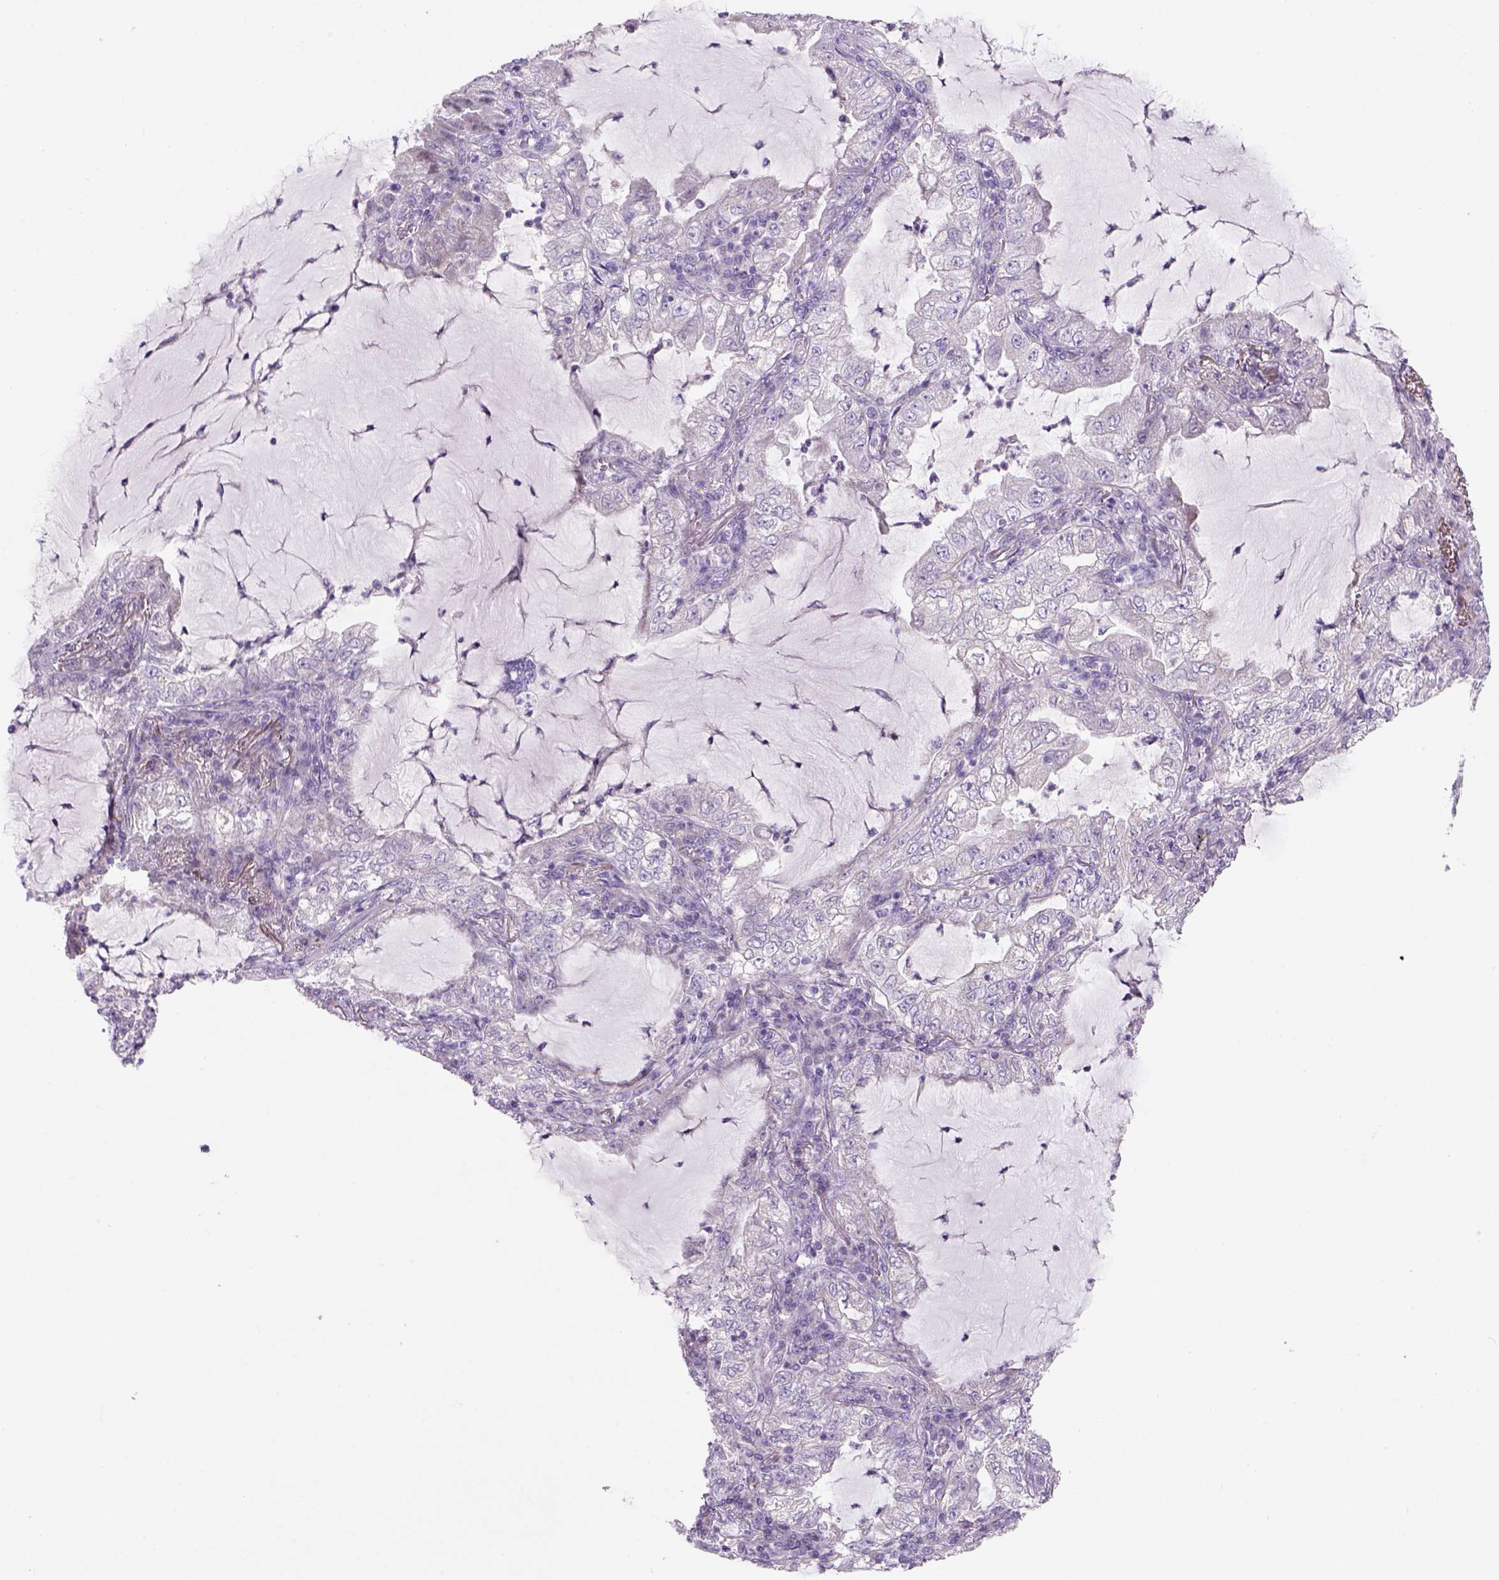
{"staining": {"intensity": "negative", "quantity": "none", "location": "none"}, "tissue": "lung cancer", "cell_type": "Tumor cells", "image_type": "cancer", "snomed": [{"axis": "morphology", "description": "Adenocarcinoma, NOS"}, {"axis": "topography", "description": "Lung"}], "caption": "This is an immunohistochemistry photomicrograph of human lung cancer (adenocarcinoma). There is no positivity in tumor cells.", "gene": "ADGRV1", "patient": {"sex": "female", "age": 73}}